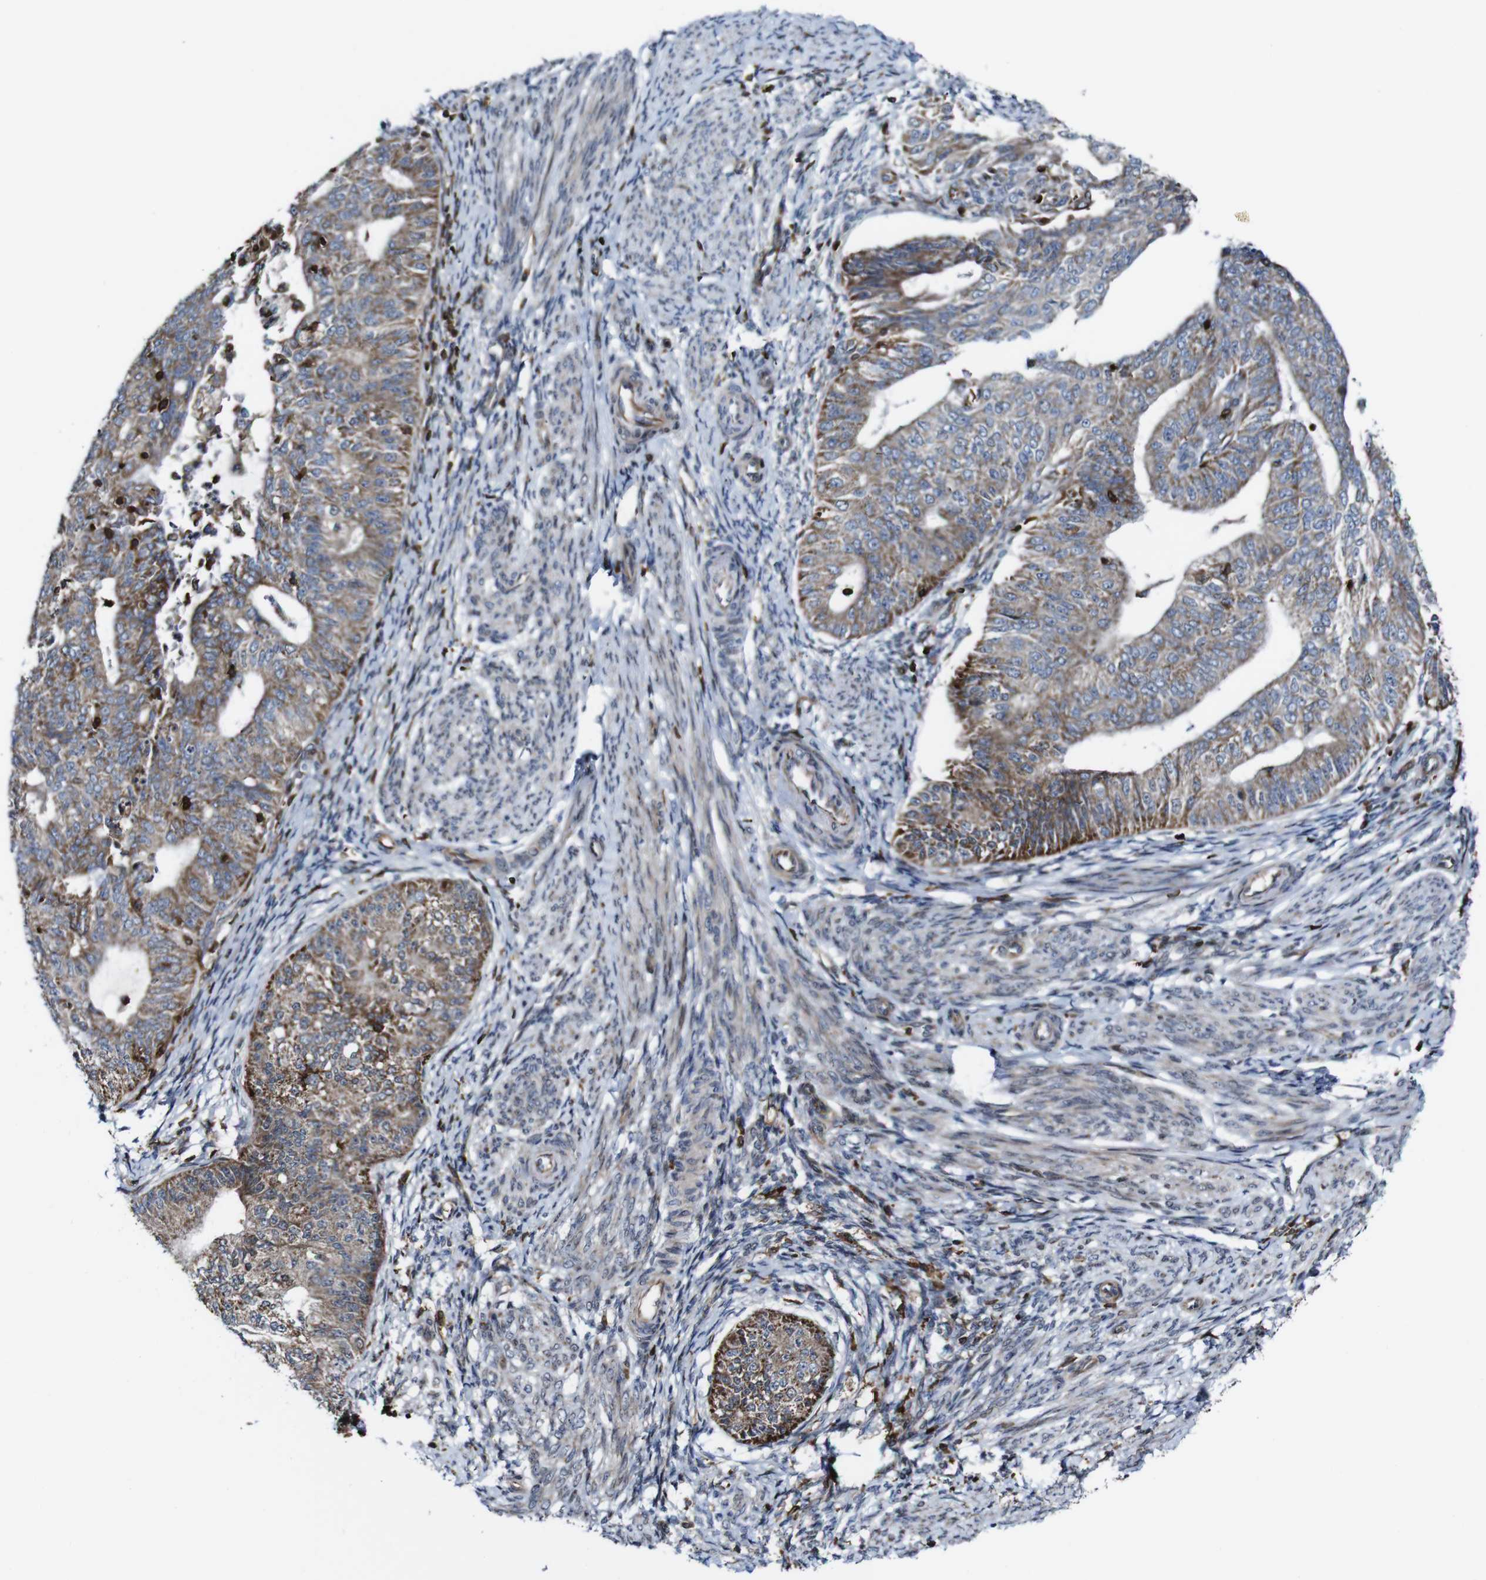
{"staining": {"intensity": "weak", "quantity": ">75%", "location": "cytoplasmic/membranous"}, "tissue": "endometrial cancer", "cell_type": "Tumor cells", "image_type": "cancer", "snomed": [{"axis": "morphology", "description": "Adenocarcinoma, NOS"}, {"axis": "topography", "description": "Endometrium"}], "caption": "Immunohistochemical staining of human endometrial cancer (adenocarcinoma) exhibits low levels of weak cytoplasmic/membranous positivity in about >75% of tumor cells. (brown staining indicates protein expression, while blue staining denotes nuclei).", "gene": "JAK2", "patient": {"sex": "female", "age": 32}}